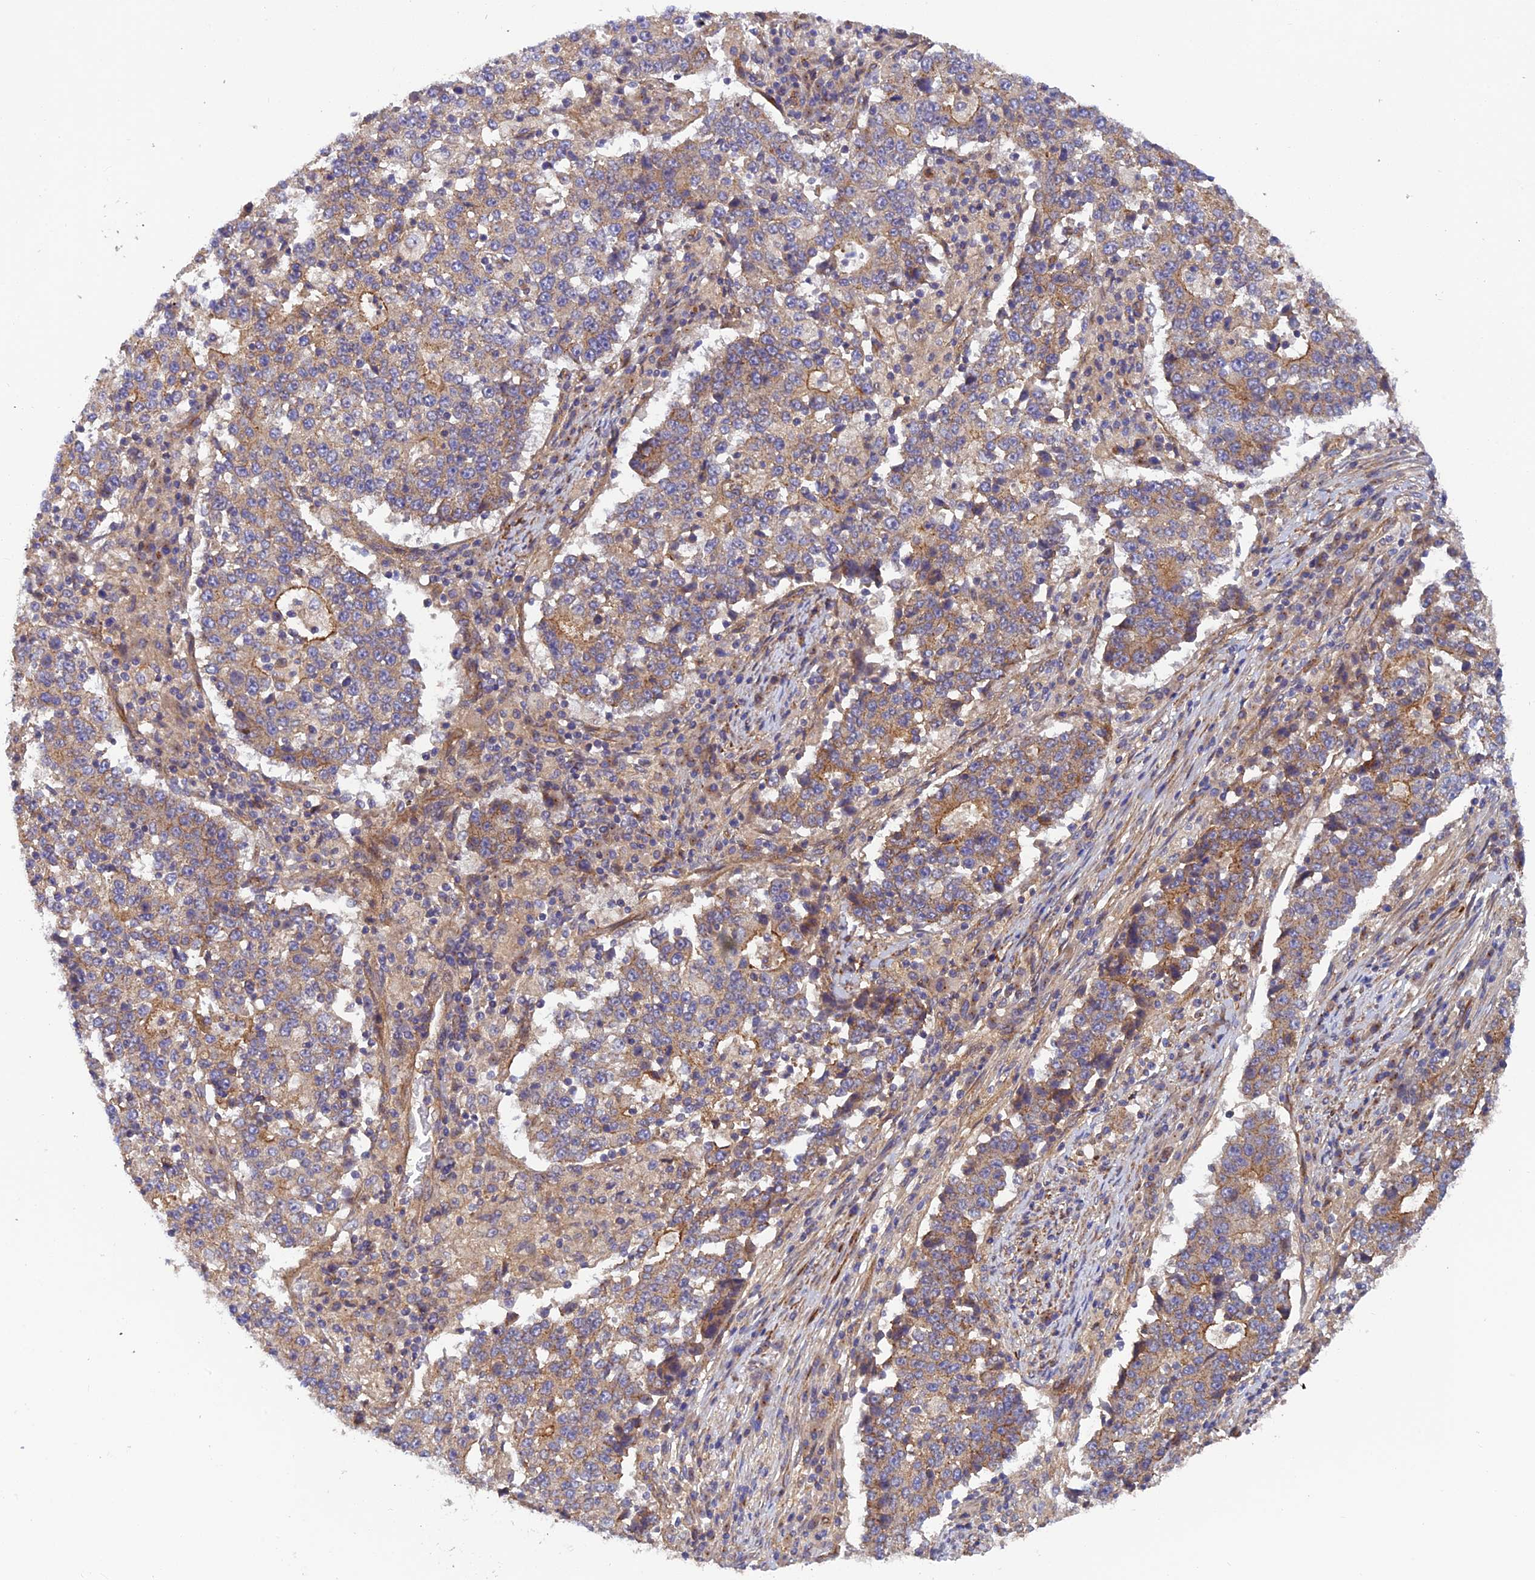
{"staining": {"intensity": "moderate", "quantity": ">75%", "location": "cytoplasmic/membranous"}, "tissue": "stomach cancer", "cell_type": "Tumor cells", "image_type": "cancer", "snomed": [{"axis": "morphology", "description": "Adenocarcinoma, NOS"}, {"axis": "topography", "description": "Stomach"}], "caption": "This photomicrograph demonstrates IHC staining of human stomach cancer, with medium moderate cytoplasmic/membranous positivity in approximately >75% of tumor cells.", "gene": "ADAMTS15", "patient": {"sex": "male", "age": 59}}